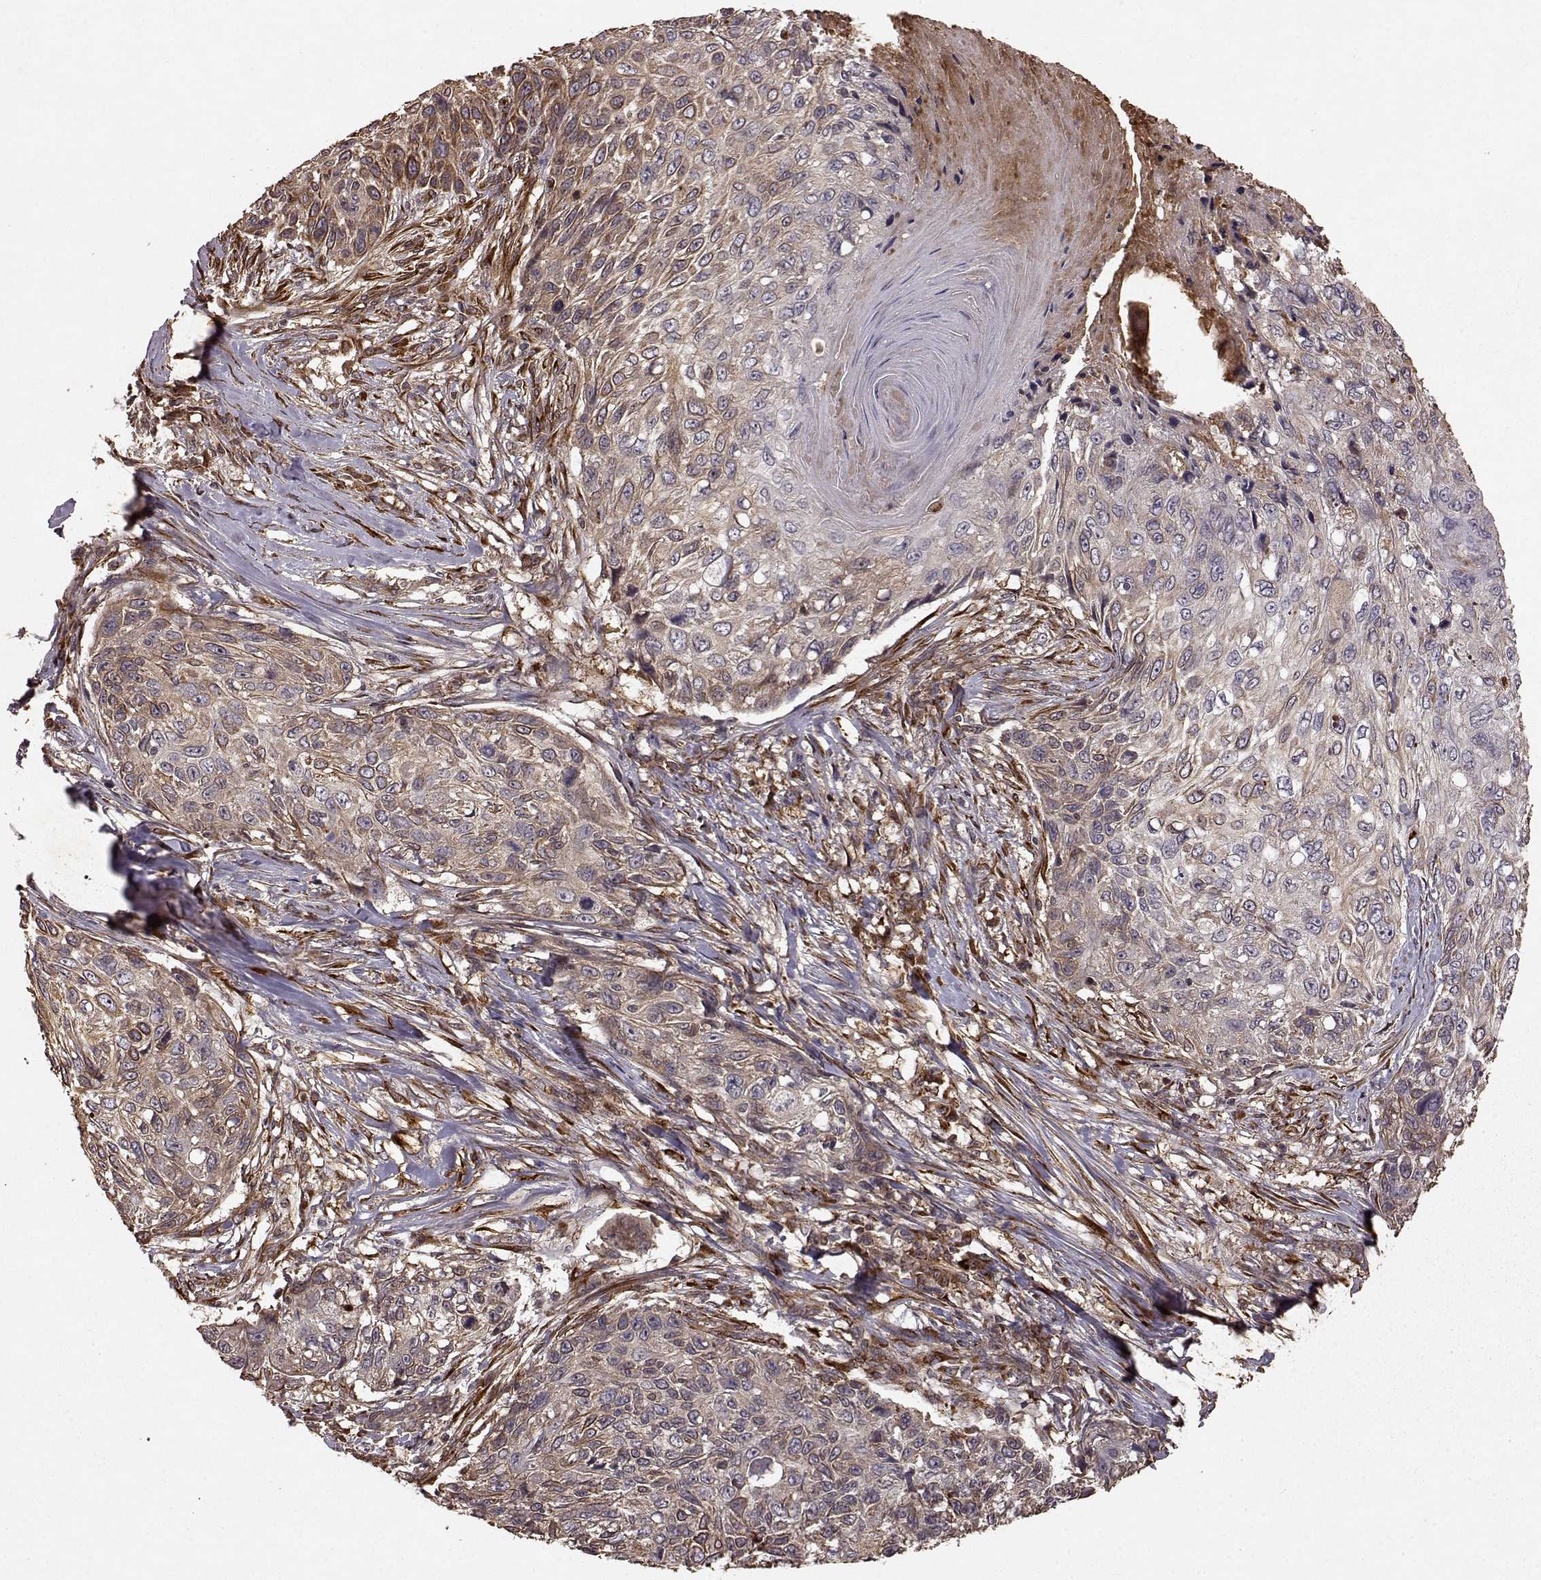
{"staining": {"intensity": "moderate", "quantity": "<25%", "location": "cytoplasmic/membranous"}, "tissue": "skin cancer", "cell_type": "Tumor cells", "image_type": "cancer", "snomed": [{"axis": "morphology", "description": "Squamous cell carcinoma, NOS"}, {"axis": "topography", "description": "Skin"}], "caption": "Moderate cytoplasmic/membranous staining is seen in approximately <25% of tumor cells in skin cancer (squamous cell carcinoma).", "gene": "FSTL1", "patient": {"sex": "male", "age": 92}}